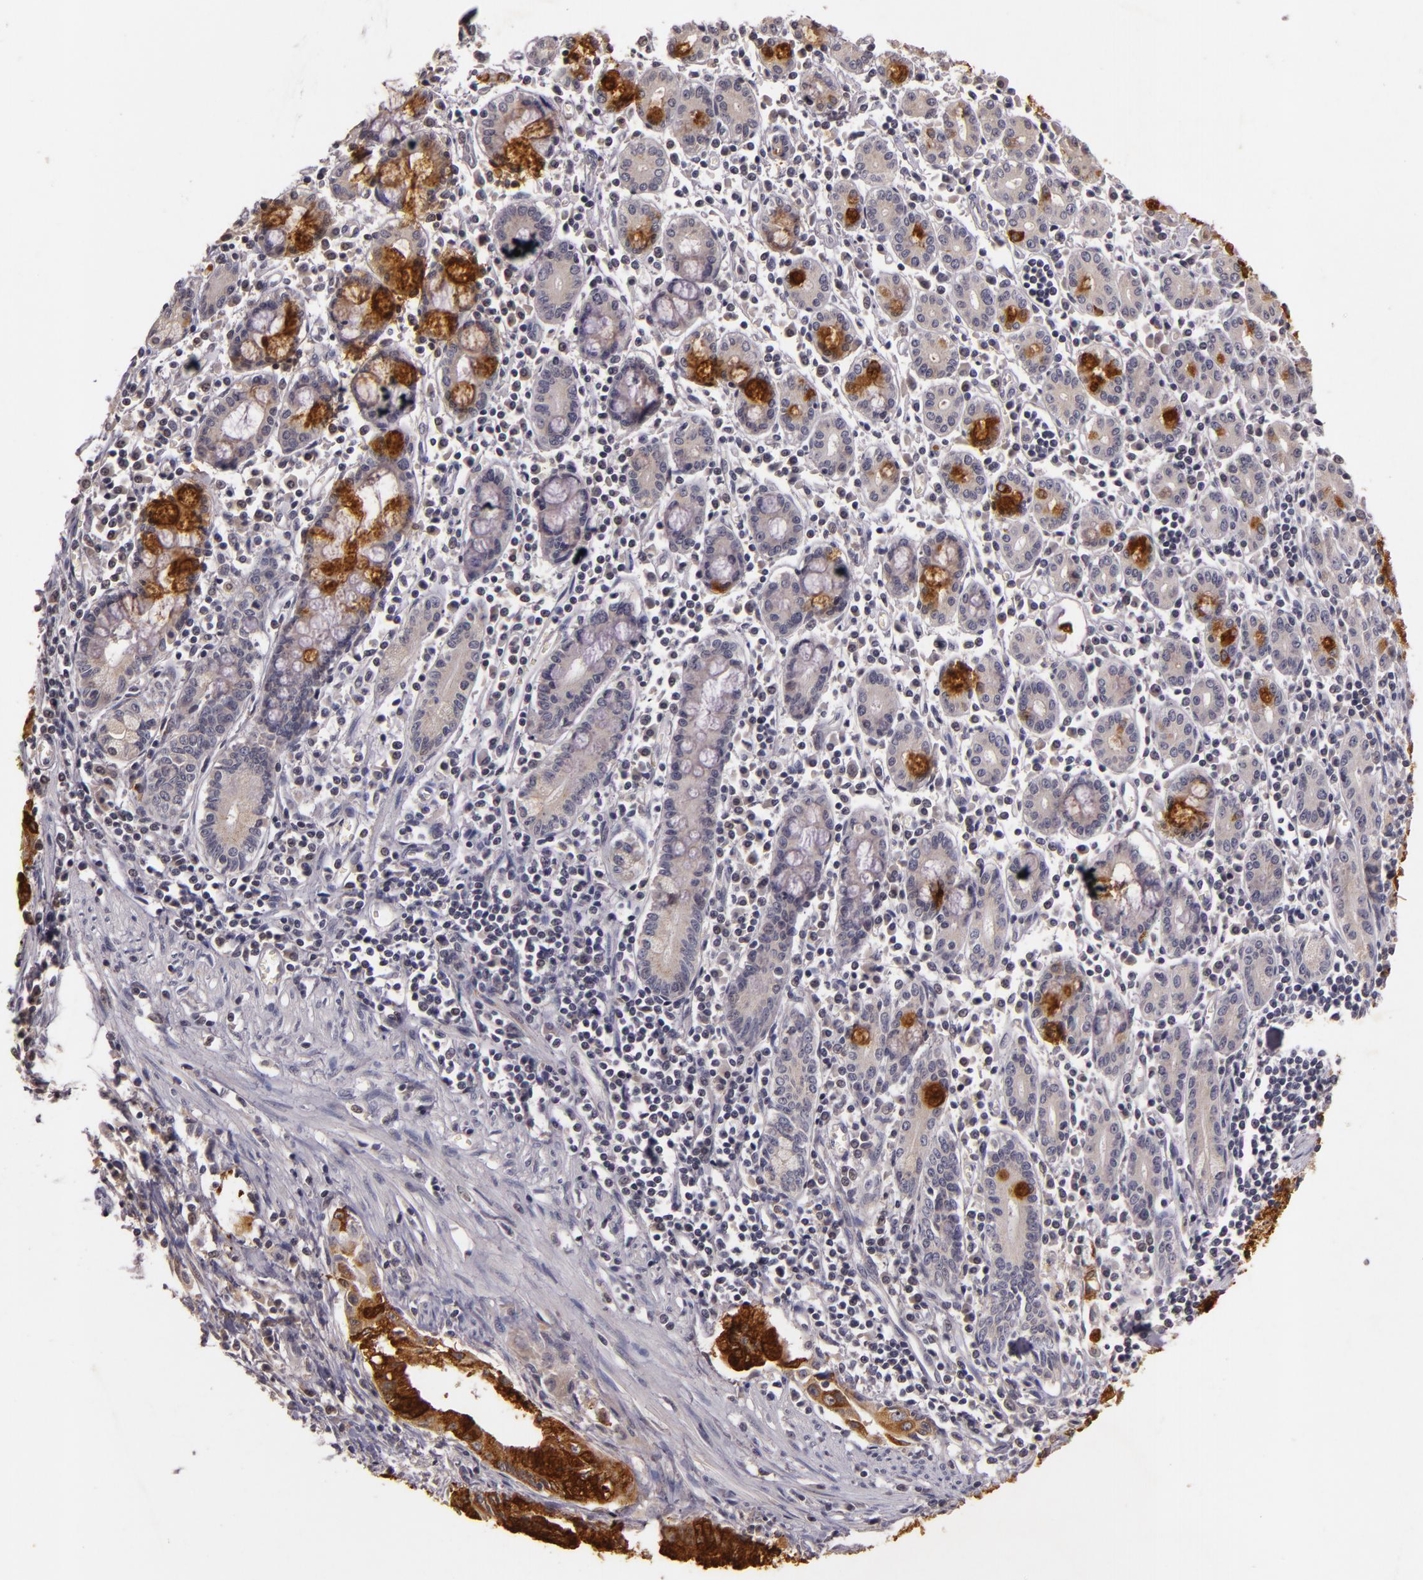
{"staining": {"intensity": "strong", "quantity": ">75%", "location": "cytoplasmic/membranous"}, "tissue": "pancreatic cancer", "cell_type": "Tumor cells", "image_type": "cancer", "snomed": [{"axis": "morphology", "description": "Adenocarcinoma, NOS"}, {"axis": "topography", "description": "Pancreas"}], "caption": "Tumor cells exhibit high levels of strong cytoplasmic/membranous positivity in approximately >75% of cells in human pancreatic adenocarcinoma. The staining is performed using DAB brown chromogen to label protein expression. The nuclei are counter-stained blue using hematoxylin.", "gene": "TFF1", "patient": {"sex": "male", "age": 59}}